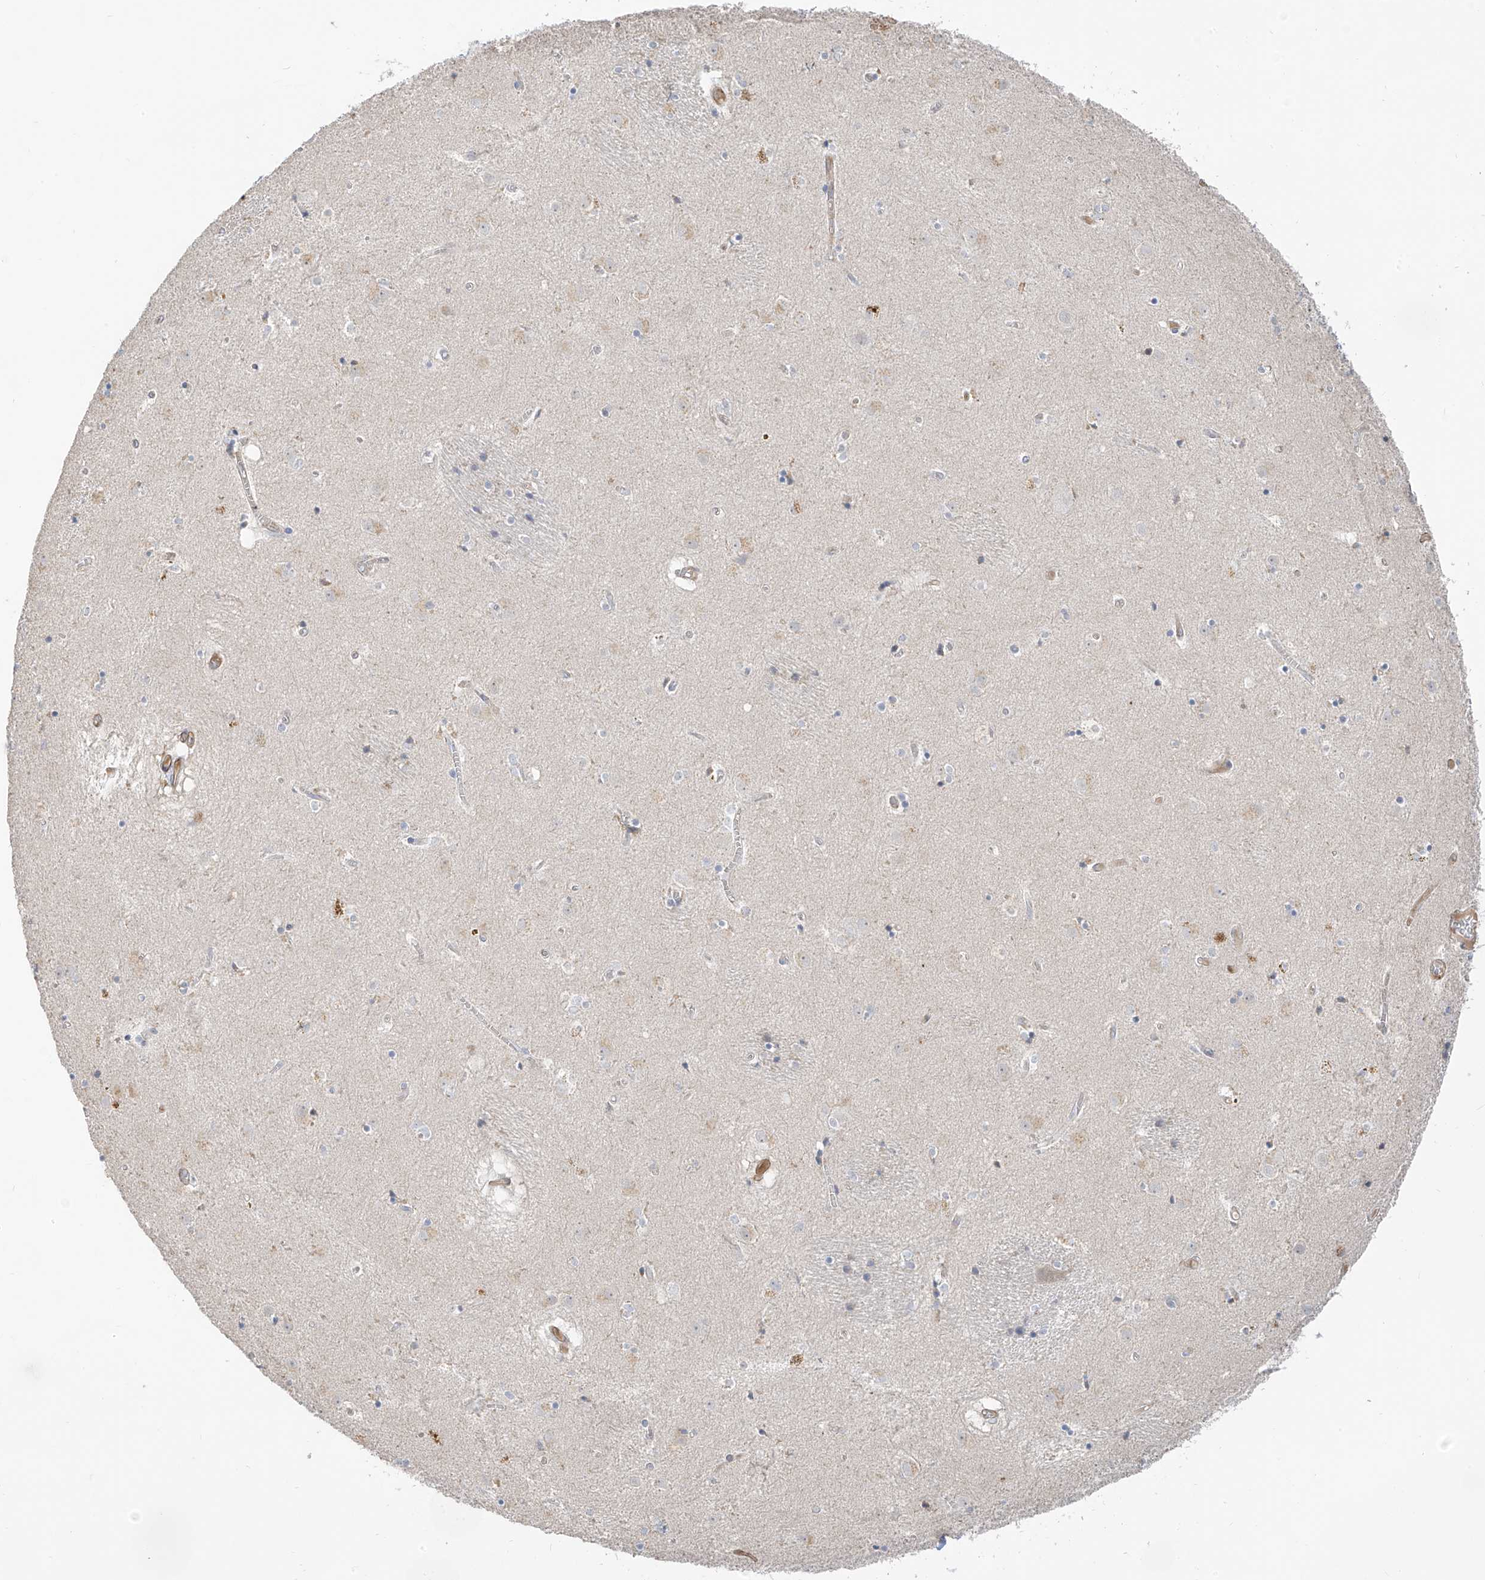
{"staining": {"intensity": "negative", "quantity": "none", "location": "none"}, "tissue": "caudate", "cell_type": "Glial cells", "image_type": "normal", "snomed": [{"axis": "morphology", "description": "Normal tissue, NOS"}, {"axis": "topography", "description": "Lateral ventricle wall"}], "caption": "High magnification brightfield microscopy of benign caudate stained with DAB (brown) and counterstained with hematoxylin (blue): glial cells show no significant positivity. Brightfield microscopy of immunohistochemistry stained with DAB (brown) and hematoxylin (blue), captured at high magnification.", "gene": "C2orf42", "patient": {"sex": "male", "age": 70}}